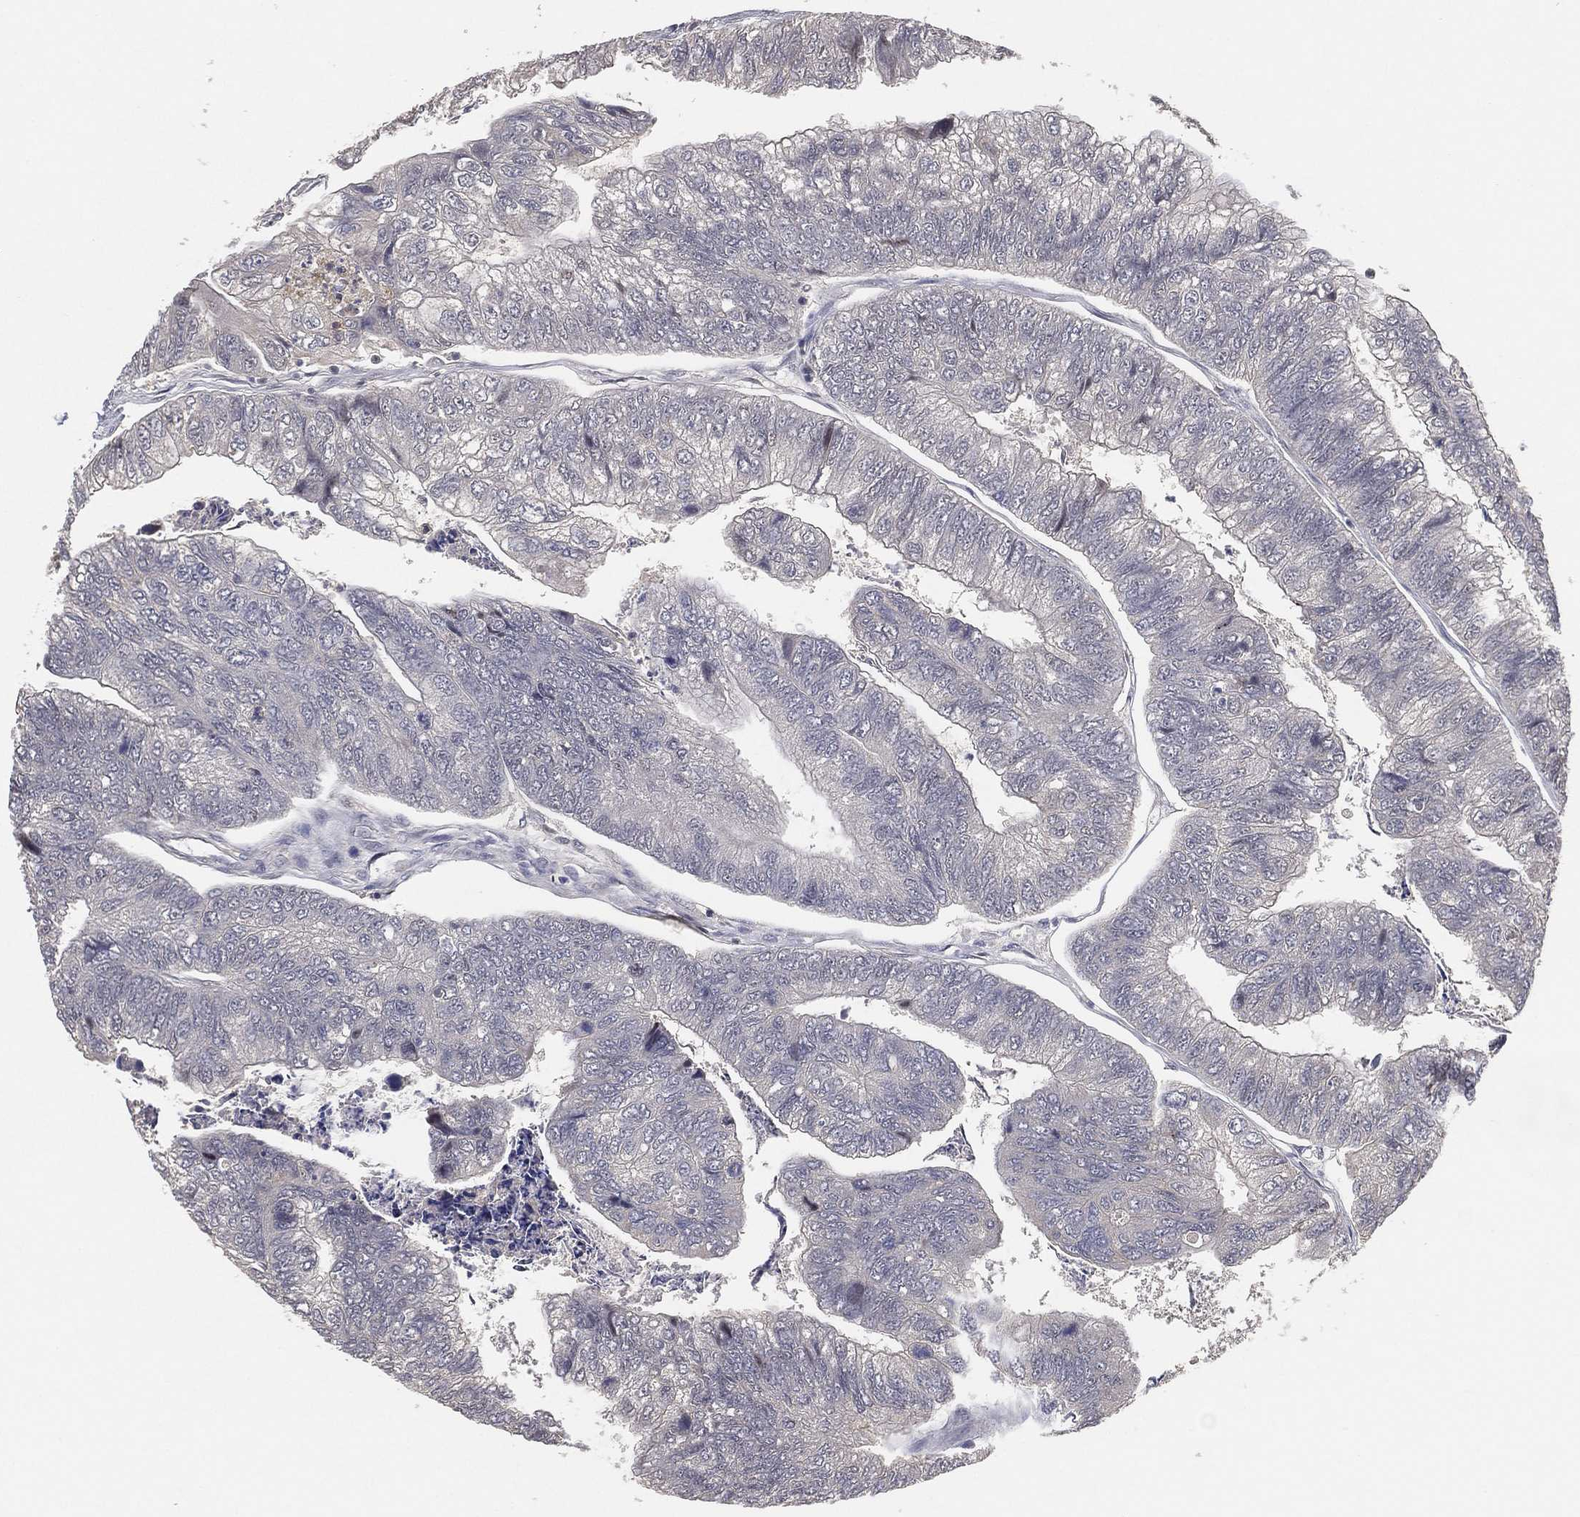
{"staining": {"intensity": "negative", "quantity": "none", "location": "none"}, "tissue": "colorectal cancer", "cell_type": "Tumor cells", "image_type": "cancer", "snomed": [{"axis": "morphology", "description": "Adenocarcinoma, NOS"}, {"axis": "topography", "description": "Colon"}], "caption": "This histopathology image is of colorectal cancer (adenocarcinoma) stained with IHC to label a protein in brown with the nuclei are counter-stained blue. There is no positivity in tumor cells.", "gene": "CFAP251", "patient": {"sex": "female", "age": 67}}